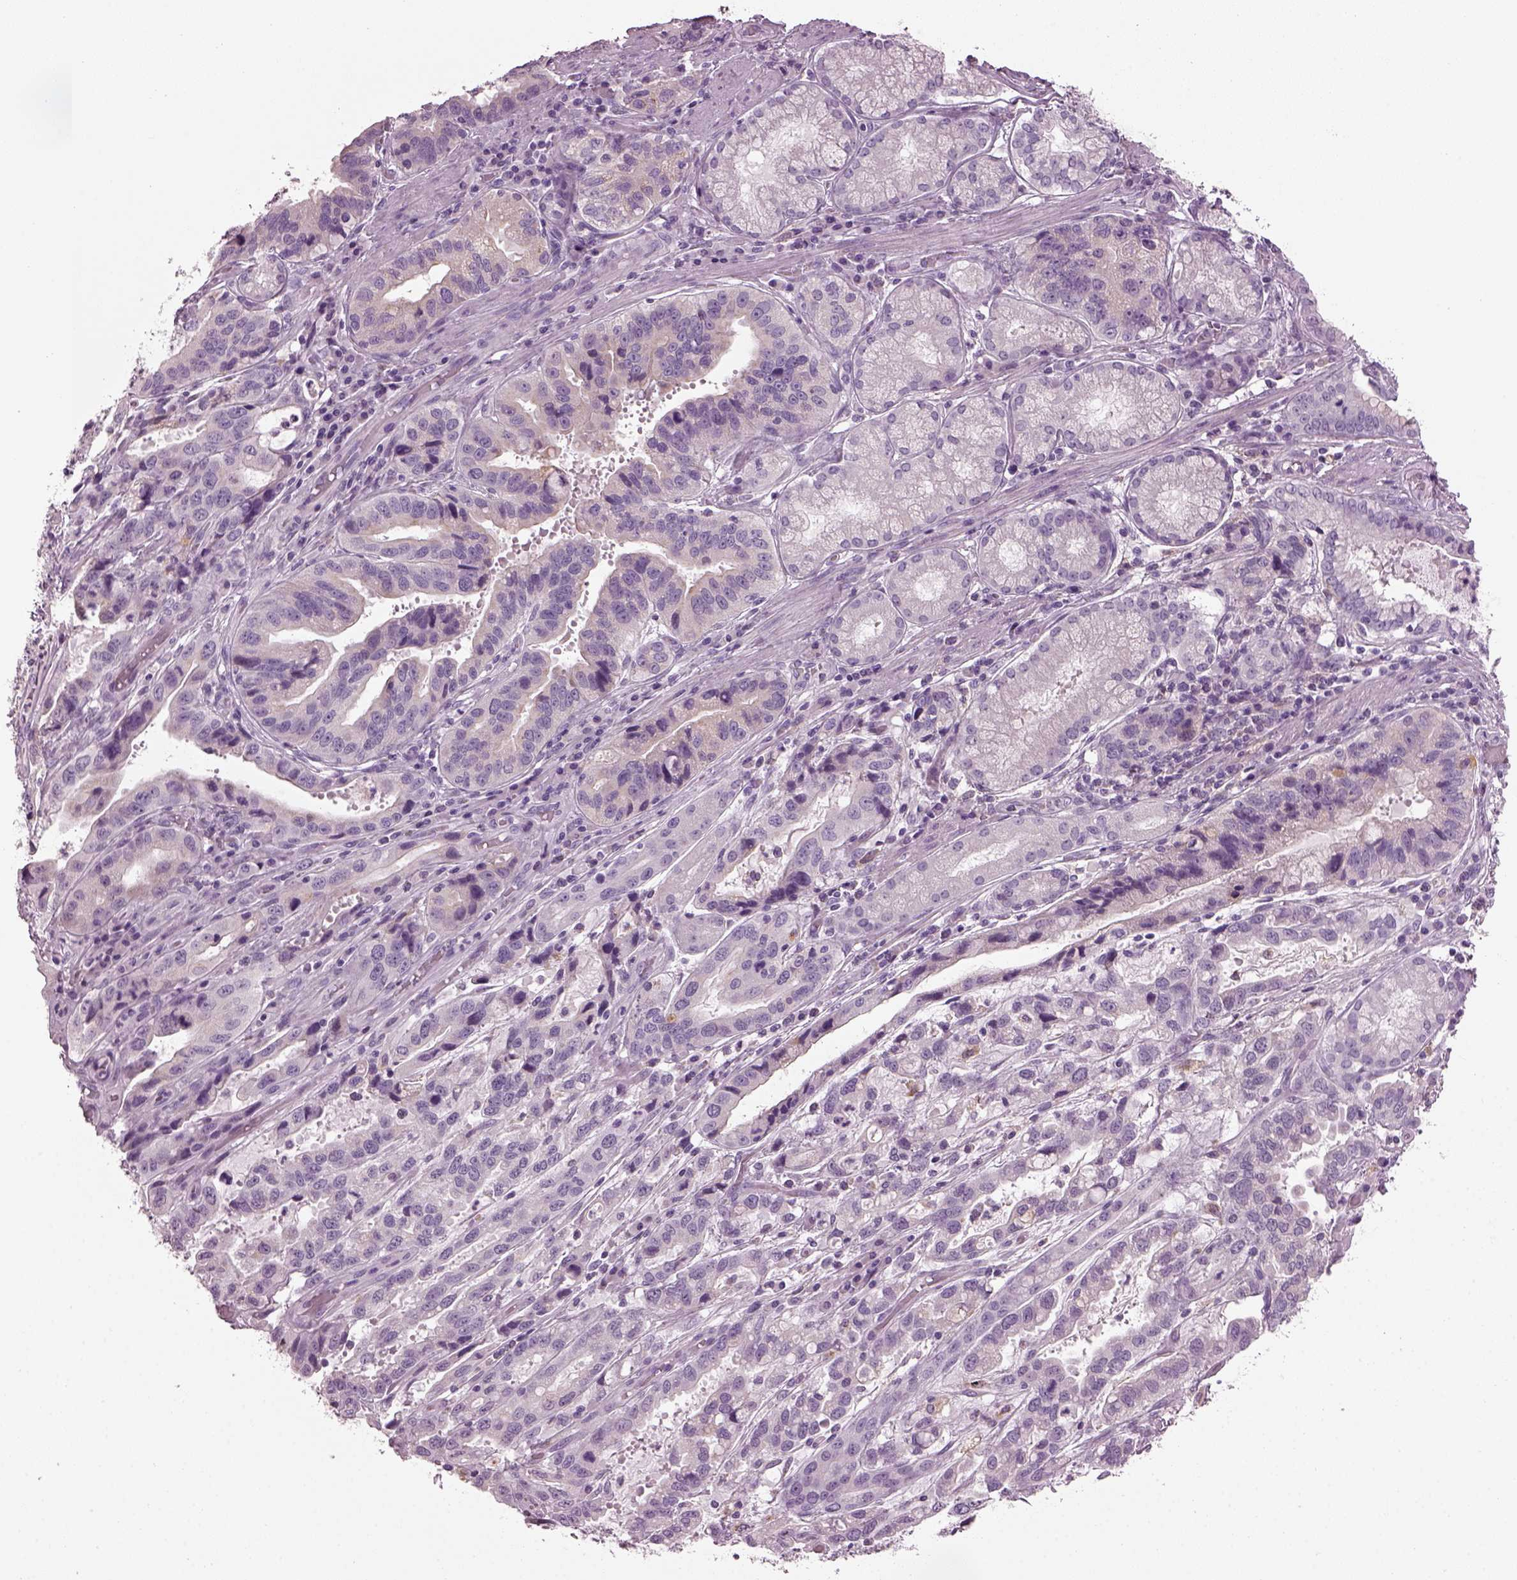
{"staining": {"intensity": "negative", "quantity": "none", "location": "none"}, "tissue": "stomach cancer", "cell_type": "Tumor cells", "image_type": "cancer", "snomed": [{"axis": "morphology", "description": "Adenocarcinoma, NOS"}, {"axis": "topography", "description": "Stomach, lower"}], "caption": "Histopathology image shows no protein positivity in tumor cells of stomach adenocarcinoma tissue.", "gene": "TMEM231", "patient": {"sex": "female", "age": 76}}